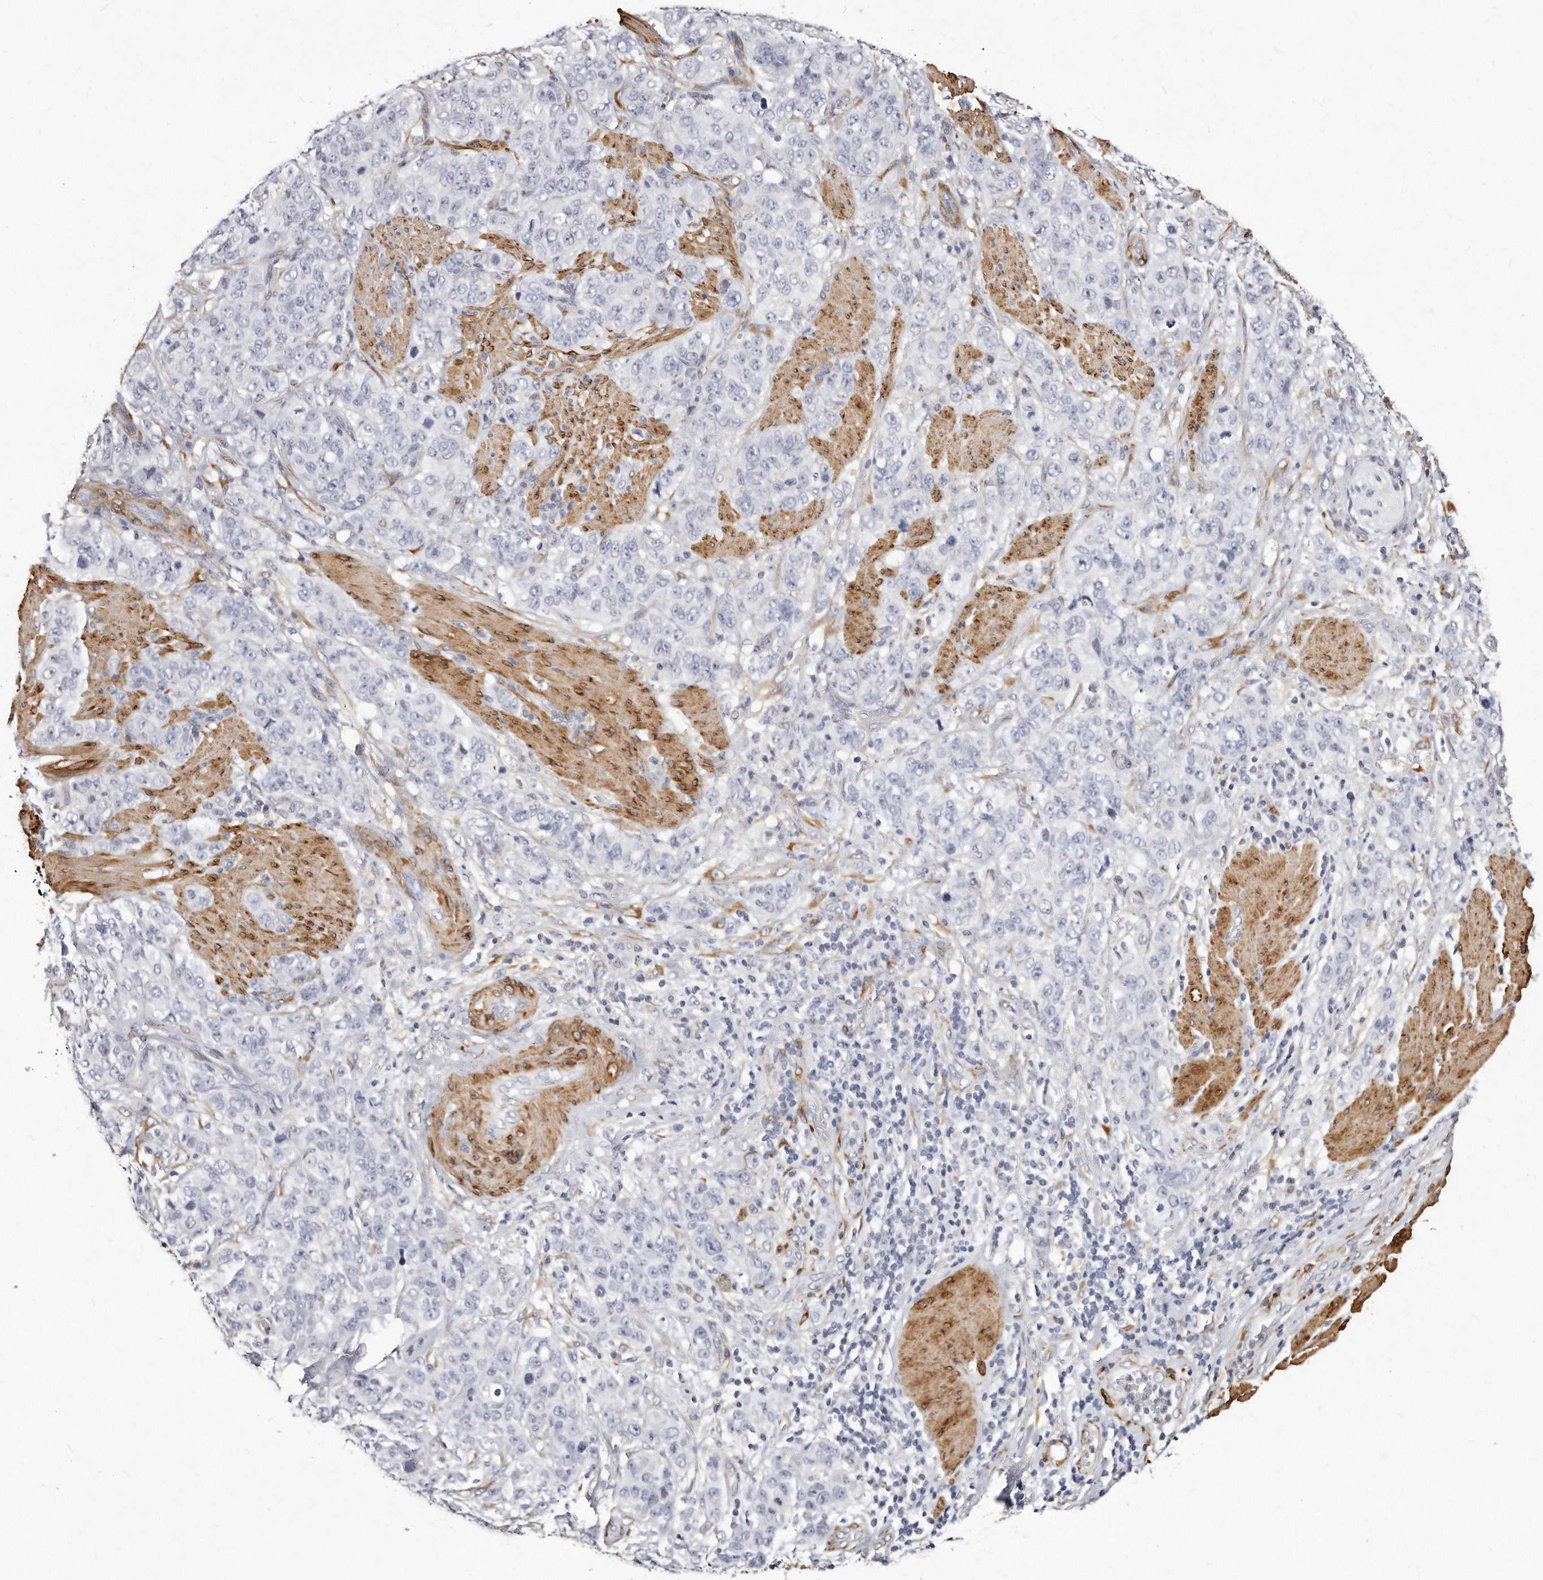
{"staining": {"intensity": "negative", "quantity": "none", "location": "none"}, "tissue": "stomach cancer", "cell_type": "Tumor cells", "image_type": "cancer", "snomed": [{"axis": "morphology", "description": "Adenocarcinoma, NOS"}, {"axis": "topography", "description": "Stomach"}], "caption": "Immunohistochemistry of human stomach cancer (adenocarcinoma) reveals no staining in tumor cells.", "gene": "LMOD1", "patient": {"sex": "male", "age": 48}}